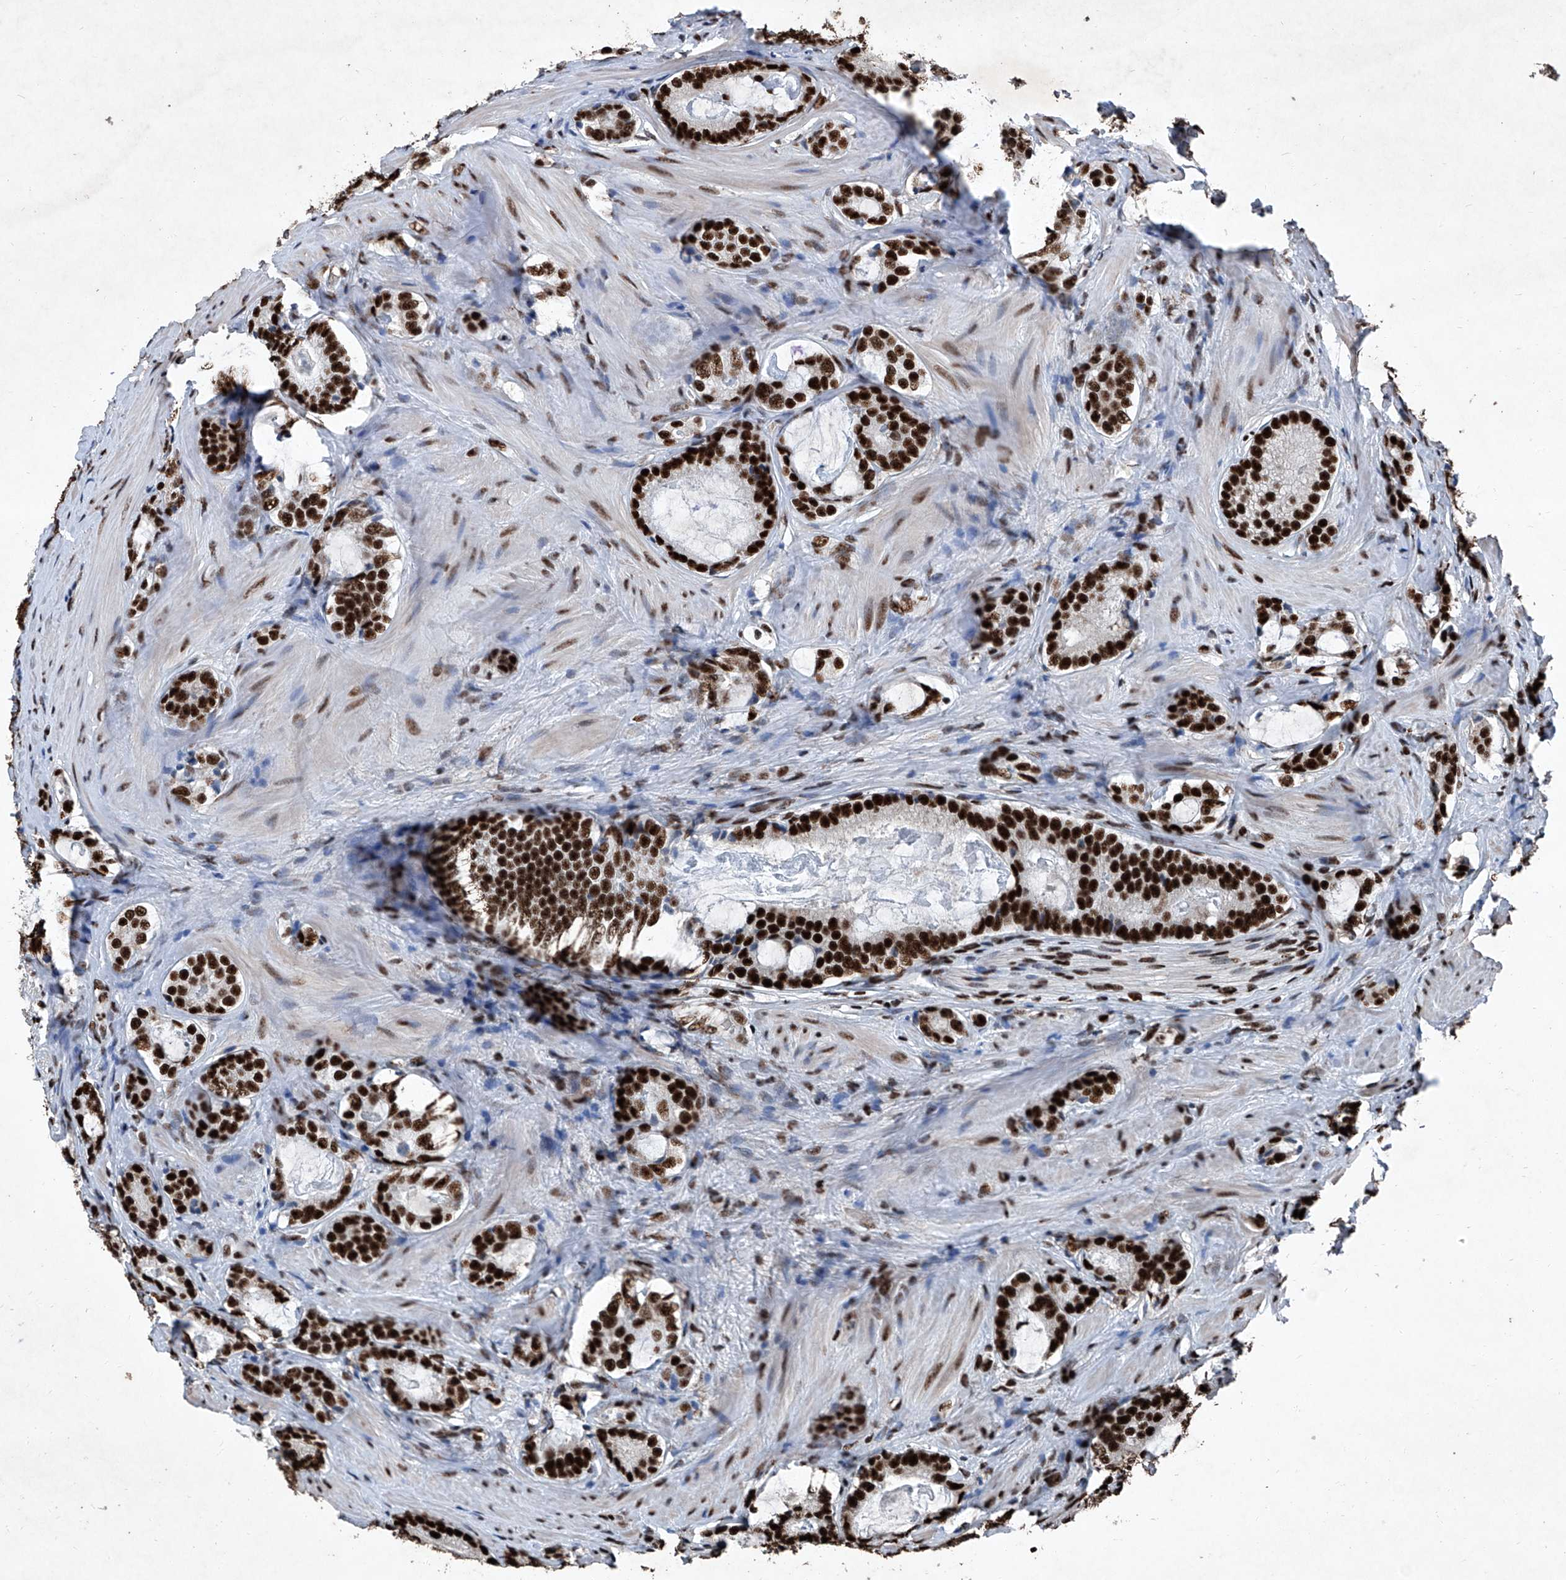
{"staining": {"intensity": "strong", "quantity": ">75%", "location": "nuclear"}, "tissue": "prostate cancer", "cell_type": "Tumor cells", "image_type": "cancer", "snomed": [{"axis": "morphology", "description": "Adenocarcinoma, High grade"}, {"axis": "topography", "description": "Prostate"}], "caption": "A brown stain highlights strong nuclear positivity of a protein in prostate adenocarcinoma (high-grade) tumor cells.", "gene": "DDX39B", "patient": {"sex": "male", "age": 63}}